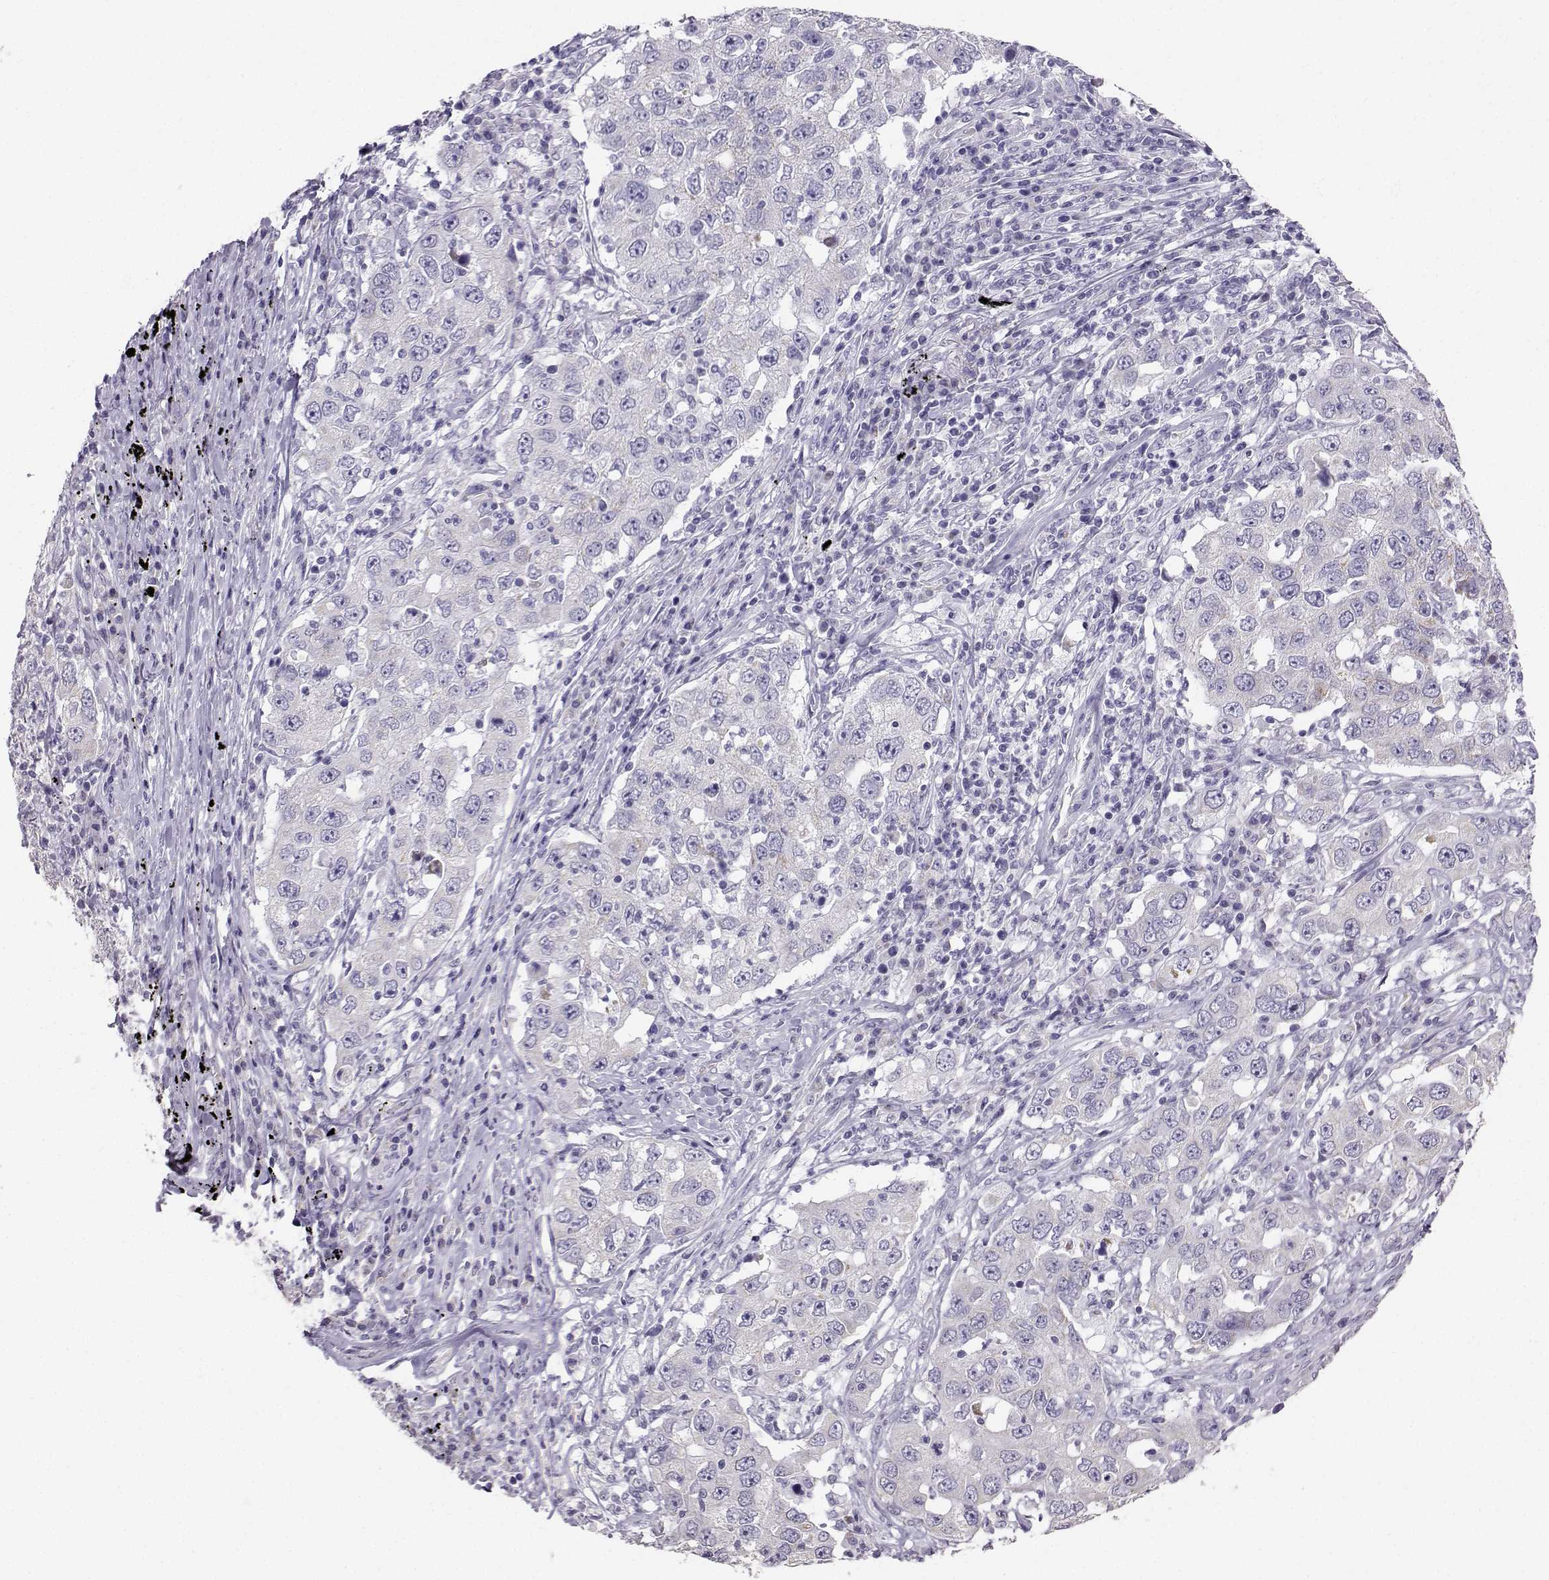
{"staining": {"intensity": "negative", "quantity": "none", "location": "none"}, "tissue": "lung cancer", "cell_type": "Tumor cells", "image_type": "cancer", "snomed": [{"axis": "morphology", "description": "Adenocarcinoma, NOS"}, {"axis": "topography", "description": "Lung"}], "caption": "The immunohistochemistry (IHC) histopathology image has no significant expression in tumor cells of lung cancer tissue. (DAB immunohistochemistry with hematoxylin counter stain).", "gene": "AVP", "patient": {"sex": "male", "age": 73}}